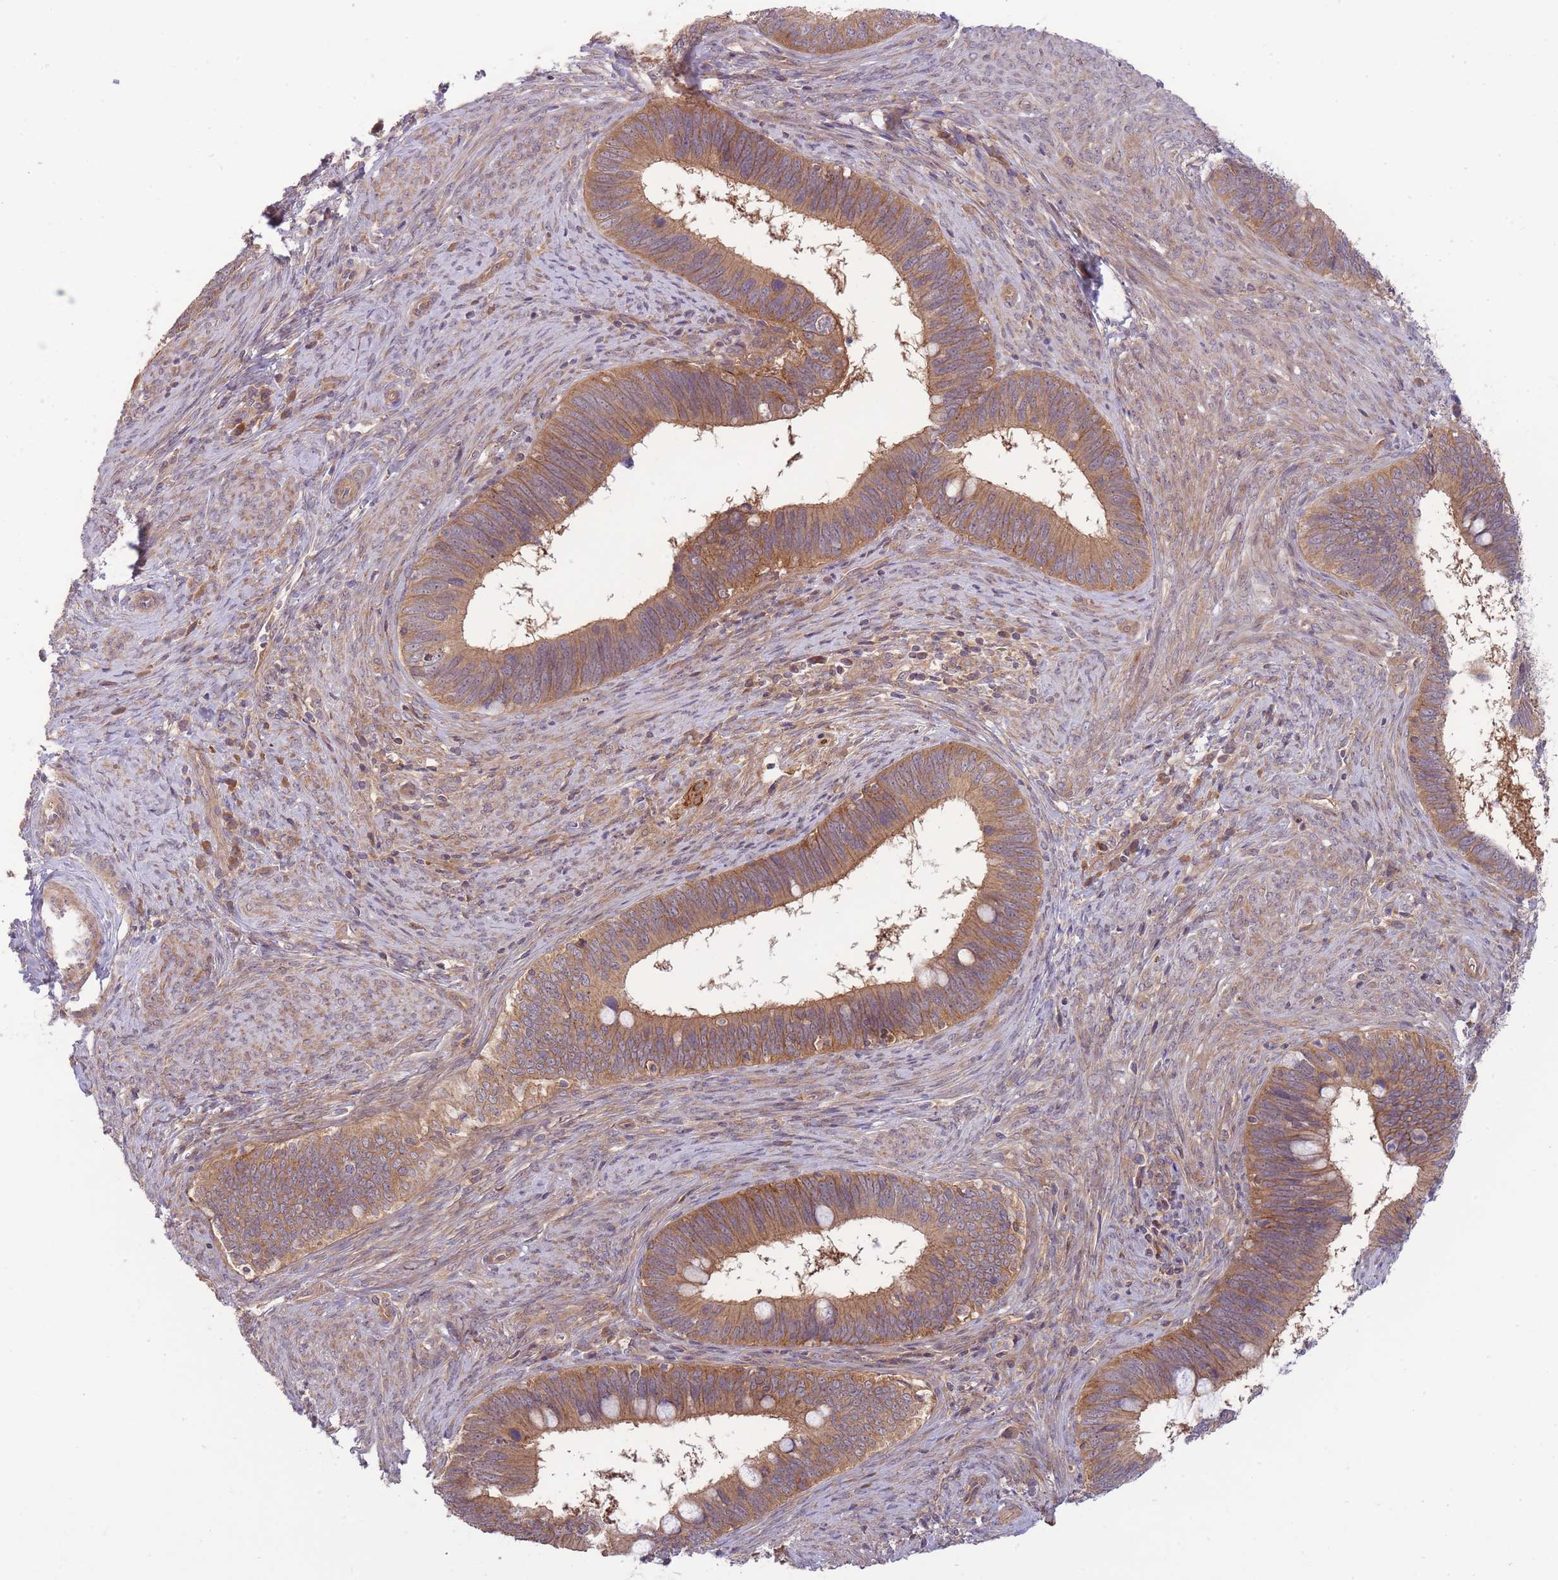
{"staining": {"intensity": "moderate", "quantity": ">75%", "location": "cytoplasmic/membranous"}, "tissue": "cervical cancer", "cell_type": "Tumor cells", "image_type": "cancer", "snomed": [{"axis": "morphology", "description": "Adenocarcinoma, NOS"}, {"axis": "topography", "description": "Cervix"}], "caption": "This histopathology image demonstrates immunohistochemistry staining of human cervical cancer (adenocarcinoma), with medium moderate cytoplasmic/membranous expression in about >75% of tumor cells.", "gene": "PFDN6", "patient": {"sex": "female", "age": 42}}